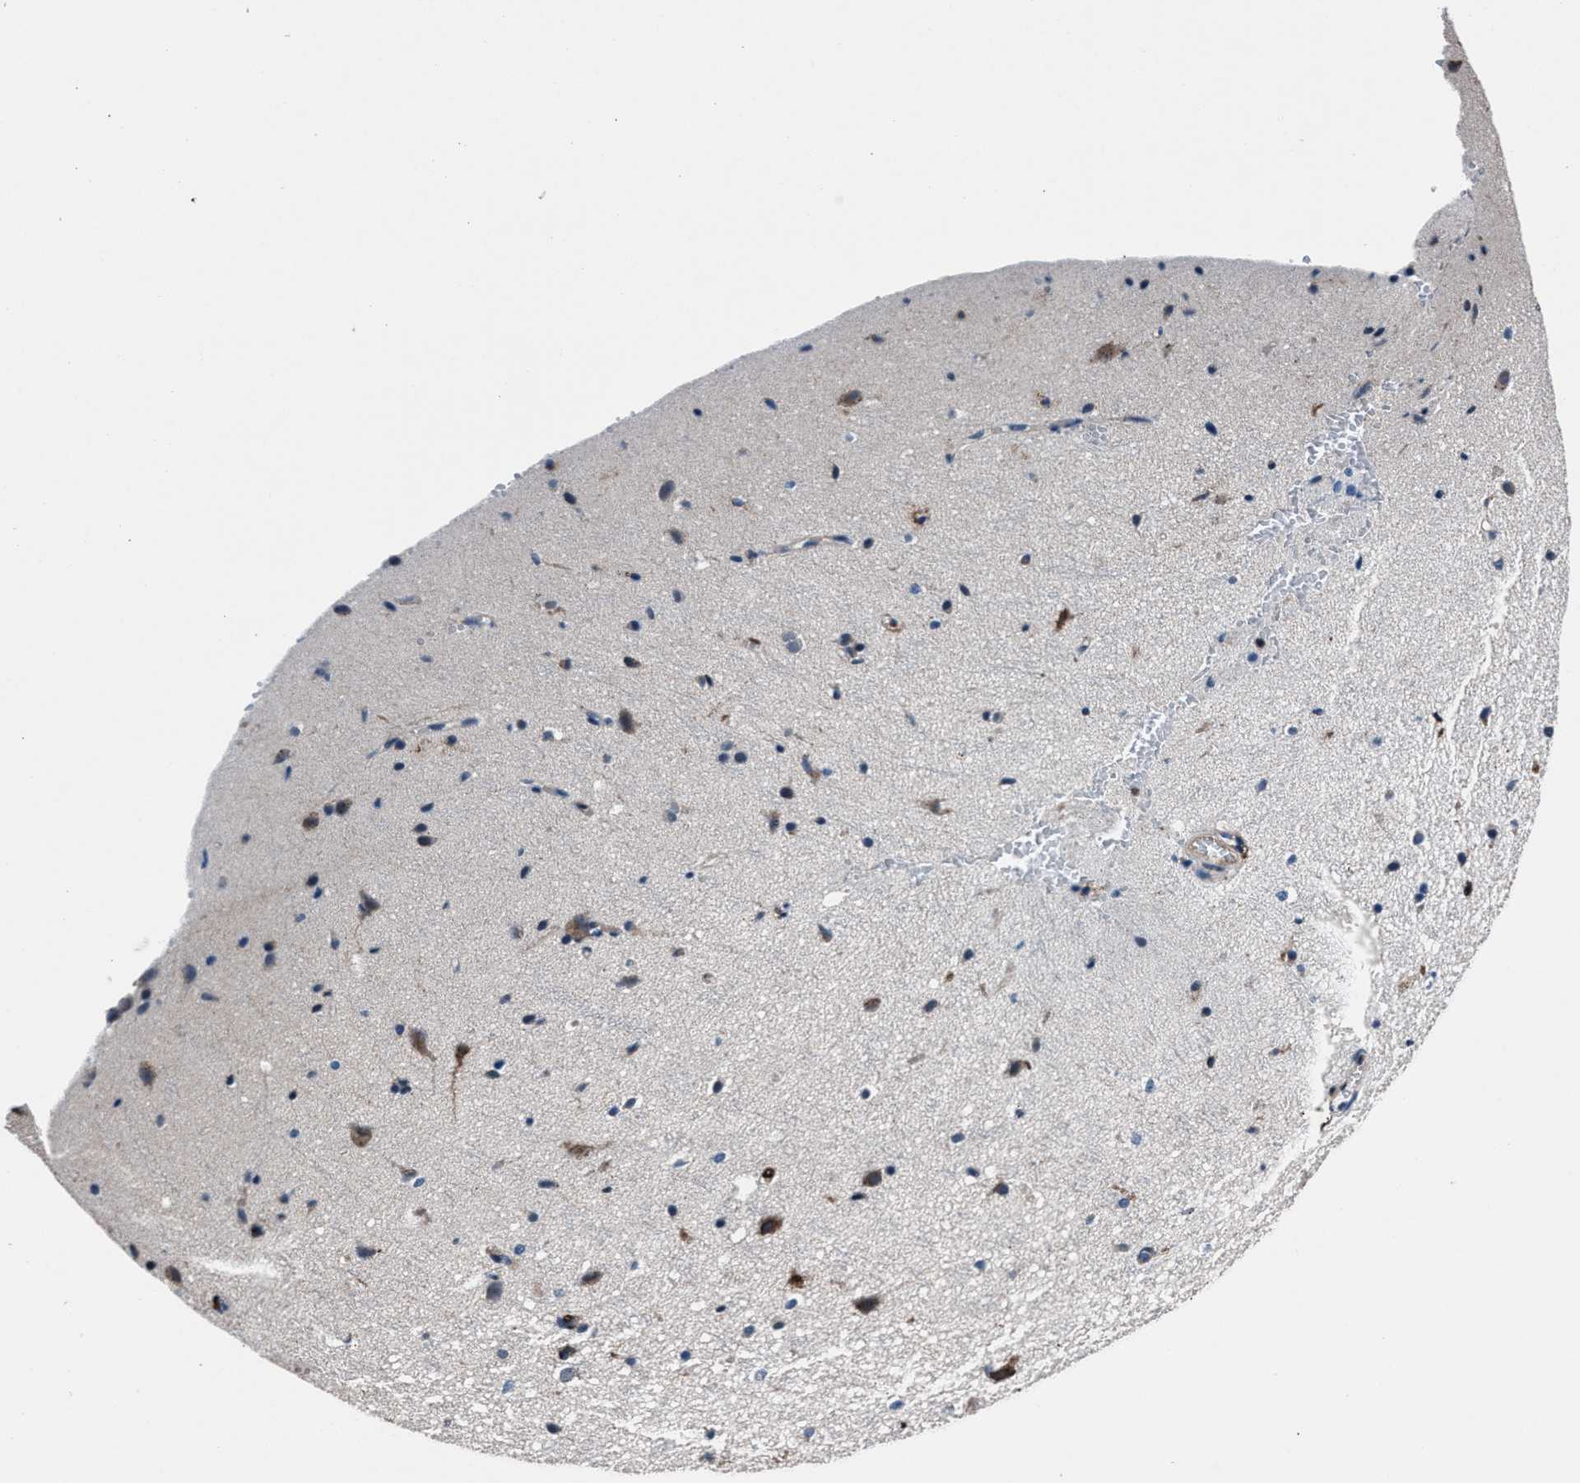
{"staining": {"intensity": "negative", "quantity": "none", "location": "none"}, "tissue": "cerebral cortex", "cell_type": "Endothelial cells", "image_type": "normal", "snomed": [{"axis": "morphology", "description": "Normal tissue, NOS"}, {"axis": "morphology", "description": "Developmental malformation"}, {"axis": "topography", "description": "Cerebral cortex"}], "caption": "Micrograph shows no significant protein positivity in endothelial cells of unremarkable cerebral cortex.", "gene": "MFSD11", "patient": {"sex": "female", "age": 30}}